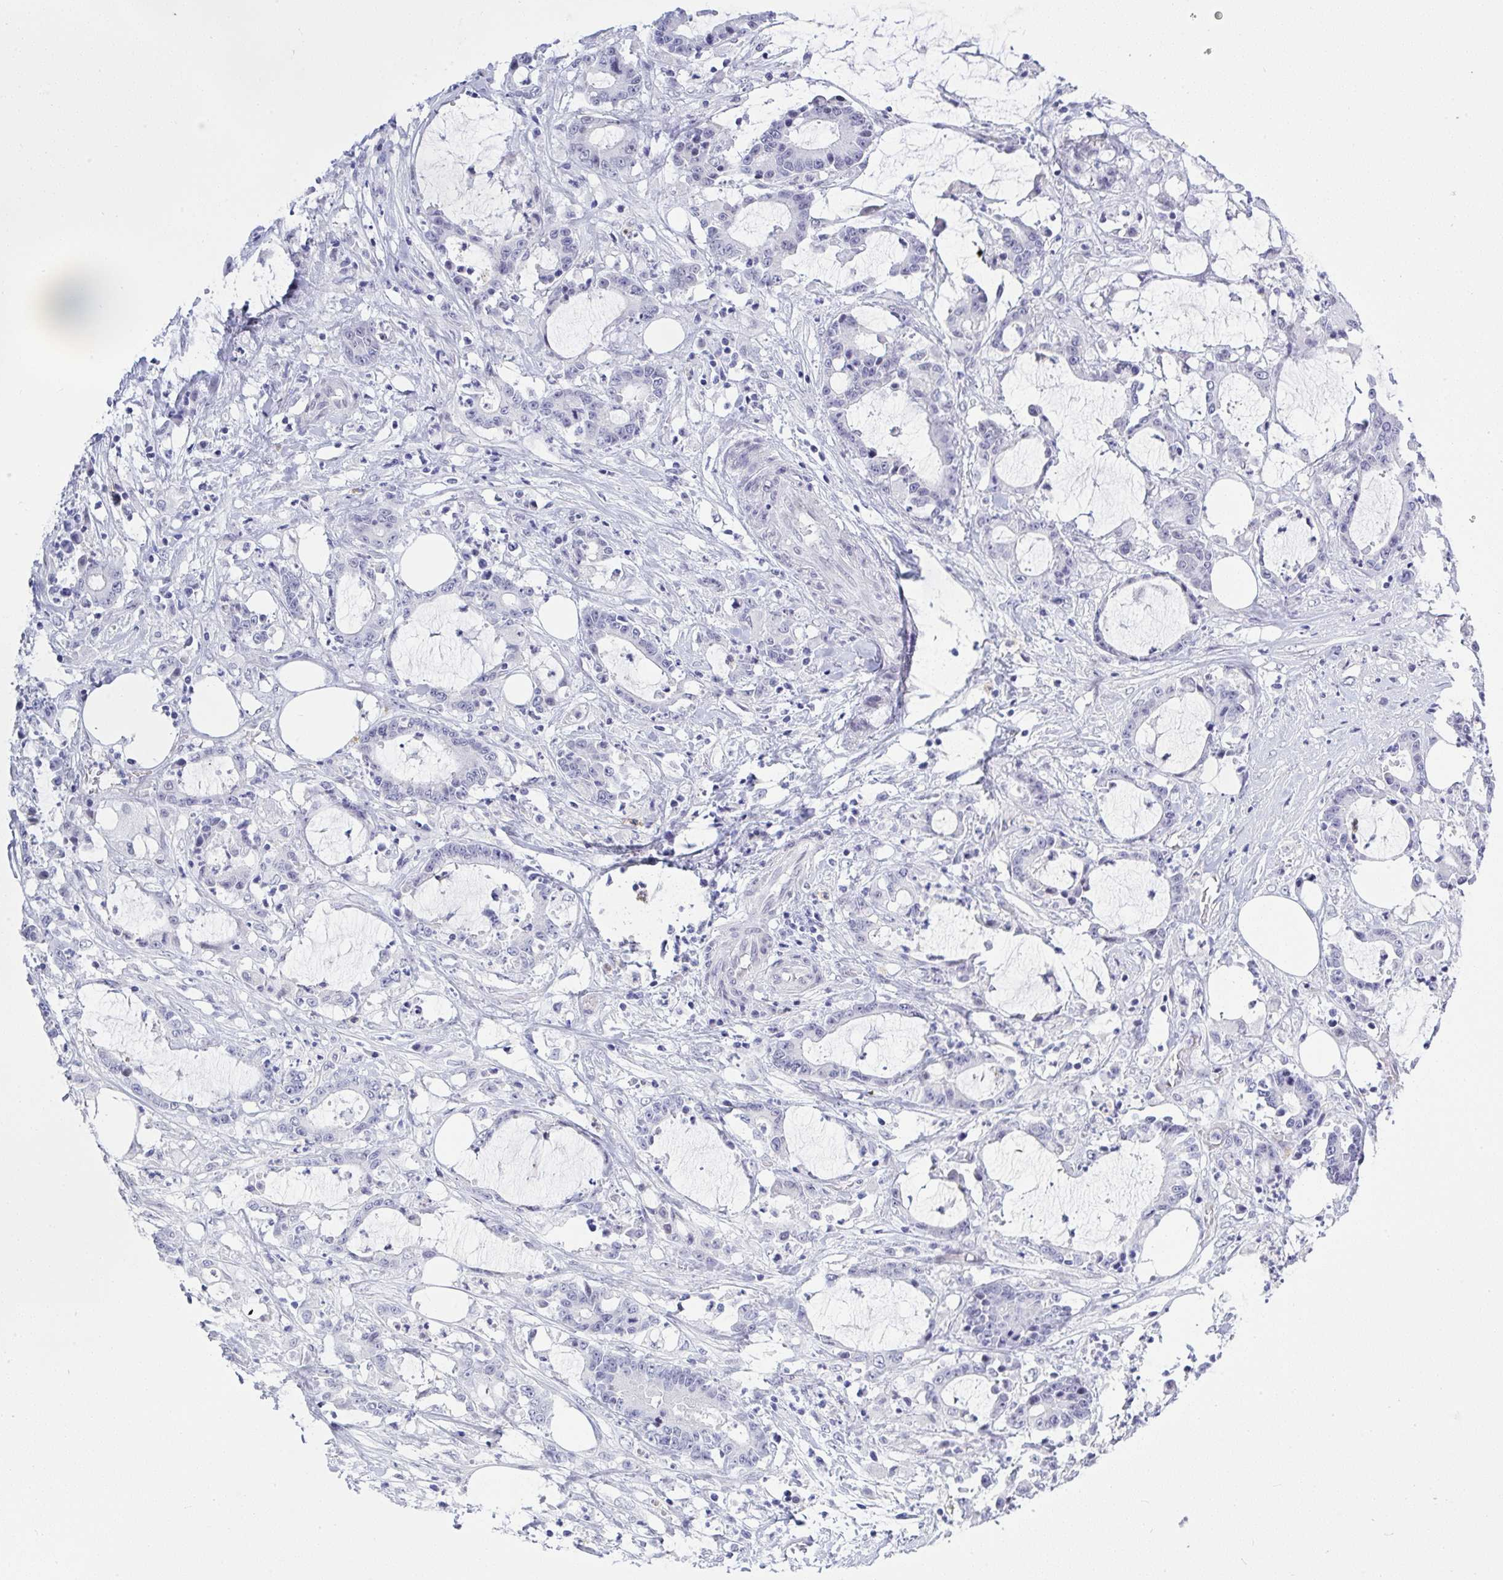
{"staining": {"intensity": "negative", "quantity": "none", "location": "none"}, "tissue": "stomach cancer", "cell_type": "Tumor cells", "image_type": "cancer", "snomed": [{"axis": "morphology", "description": "Adenocarcinoma, NOS"}, {"axis": "topography", "description": "Stomach, upper"}], "caption": "Tumor cells are negative for brown protein staining in stomach cancer.", "gene": "MFSD4A", "patient": {"sex": "male", "age": 68}}